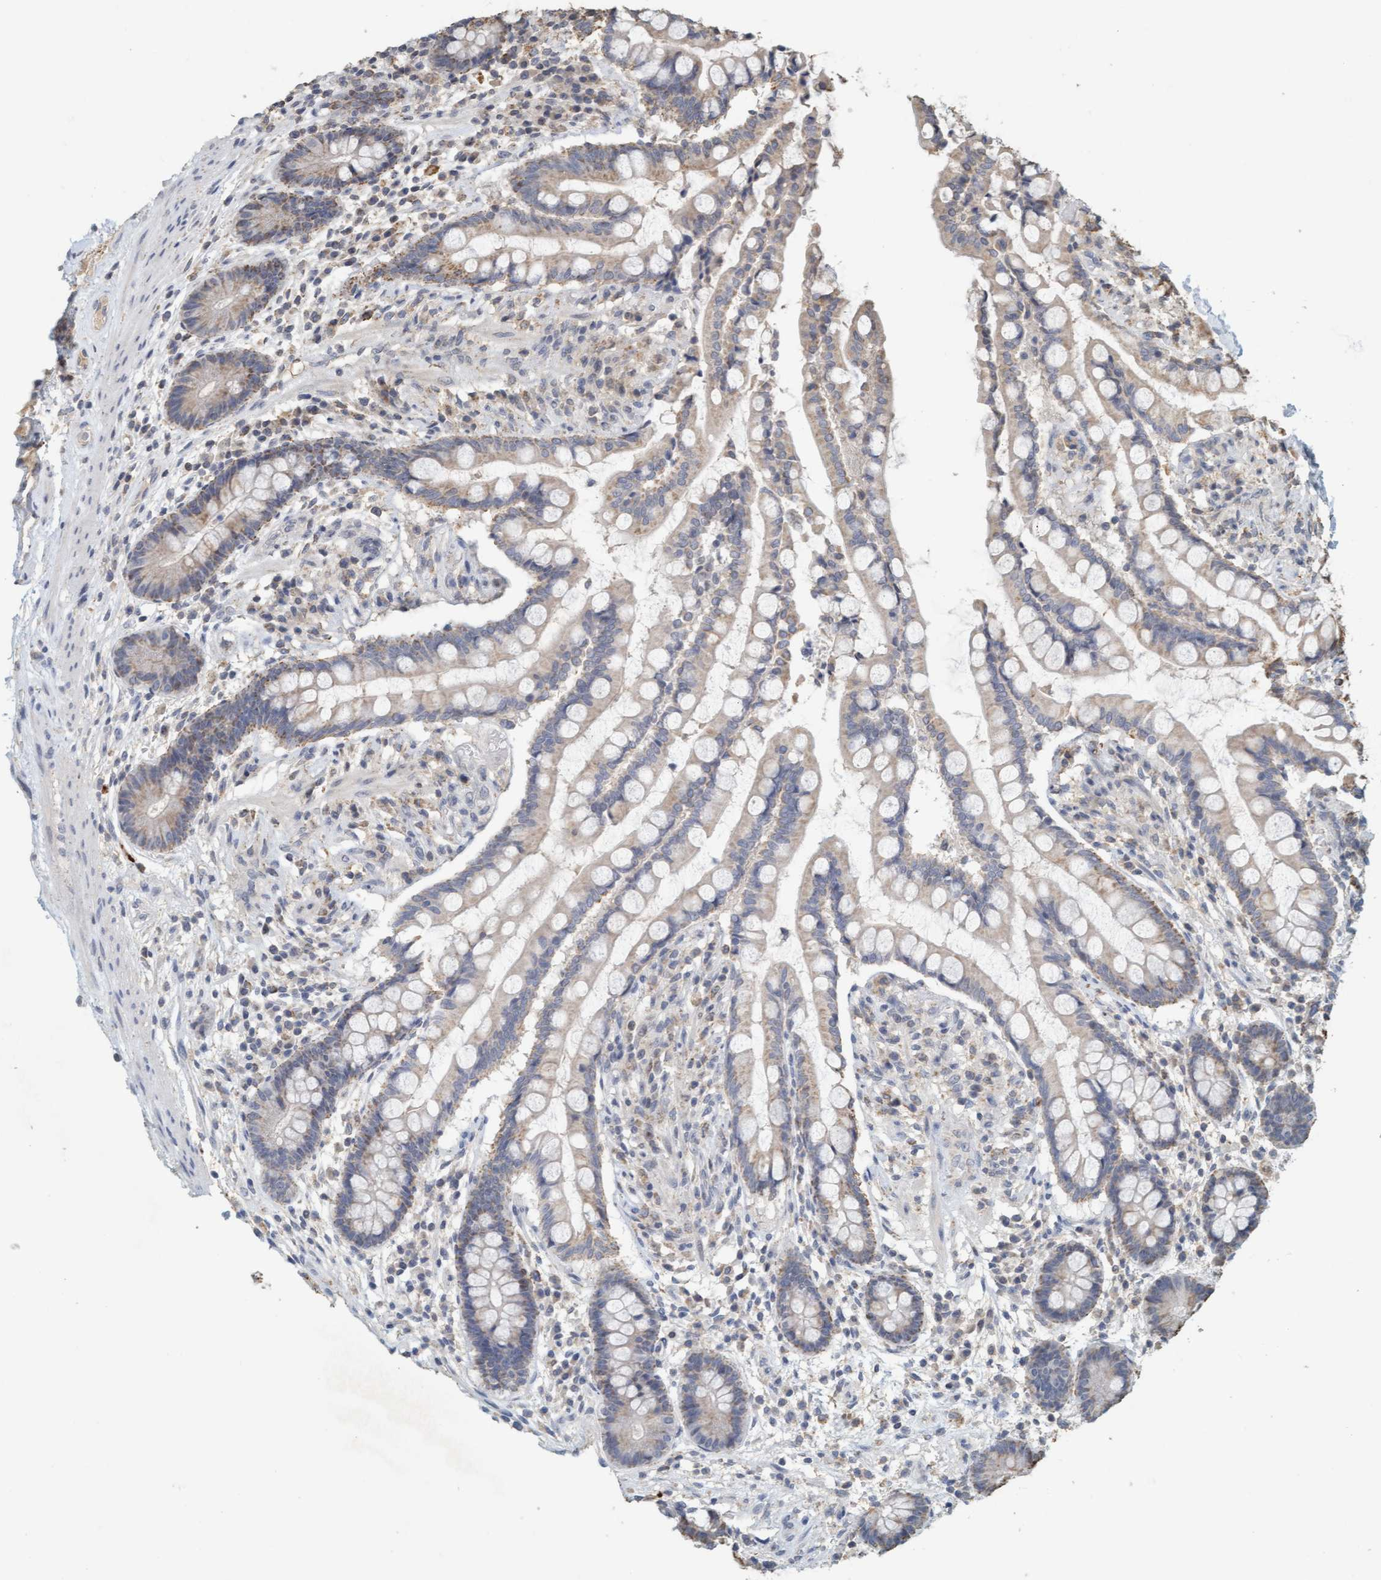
{"staining": {"intensity": "negative", "quantity": "none", "location": "none"}, "tissue": "colon", "cell_type": "Endothelial cells", "image_type": "normal", "snomed": [{"axis": "morphology", "description": "Normal tissue, NOS"}, {"axis": "topography", "description": "Colon"}], "caption": "IHC photomicrograph of benign colon stained for a protein (brown), which reveals no staining in endothelial cells.", "gene": "VSIG8", "patient": {"sex": "male", "age": 73}}